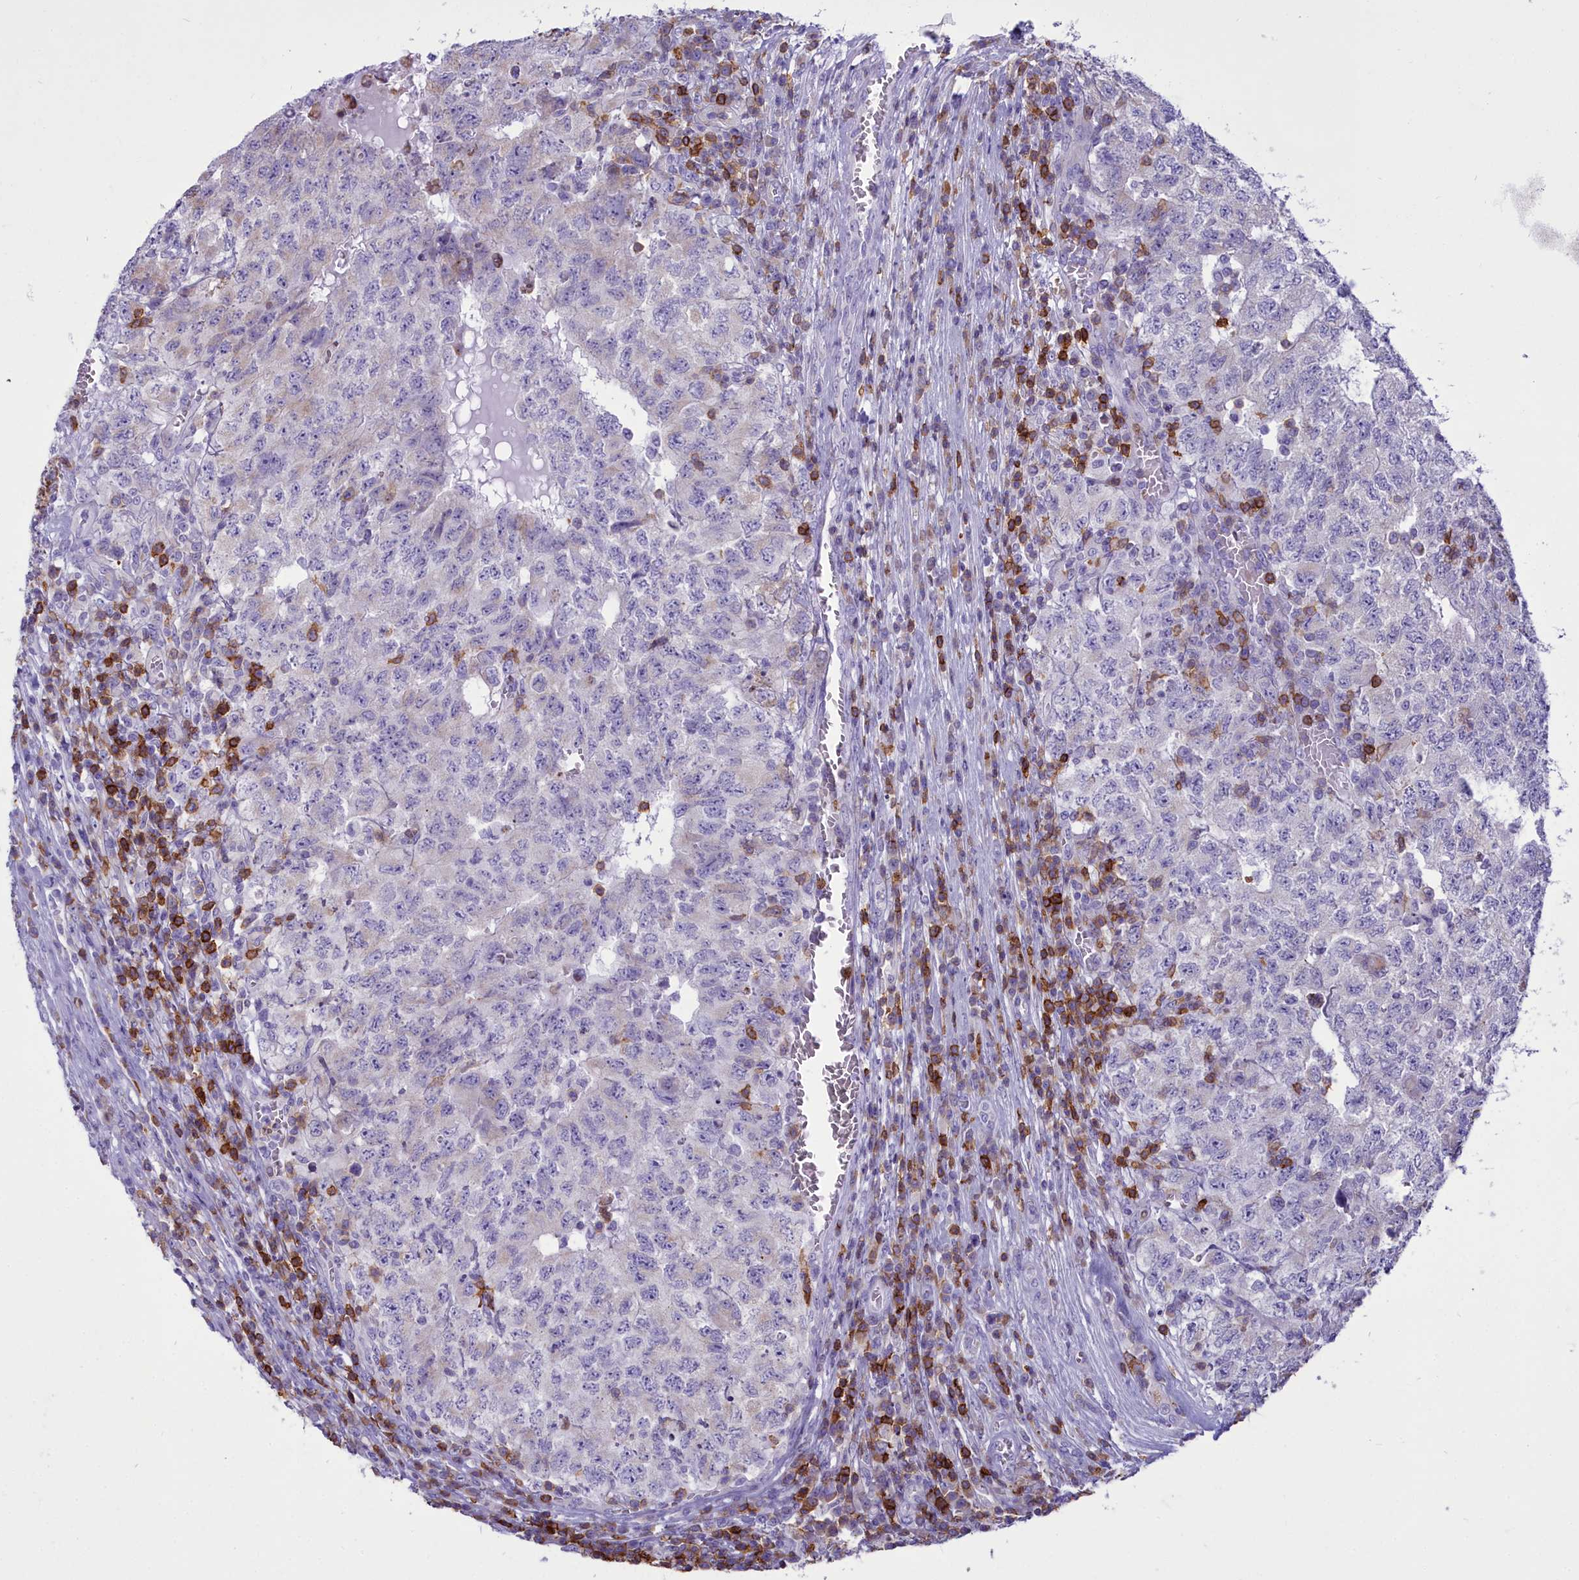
{"staining": {"intensity": "negative", "quantity": "none", "location": "none"}, "tissue": "testis cancer", "cell_type": "Tumor cells", "image_type": "cancer", "snomed": [{"axis": "morphology", "description": "Carcinoma, Embryonal, NOS"}, {"axis": "topography", "description": "Testis"}], "caption": "The image shows no staining of tumor cells in testis cancer.", "gene": "CD5", "patient": {"sex": "male", "age": 34}}